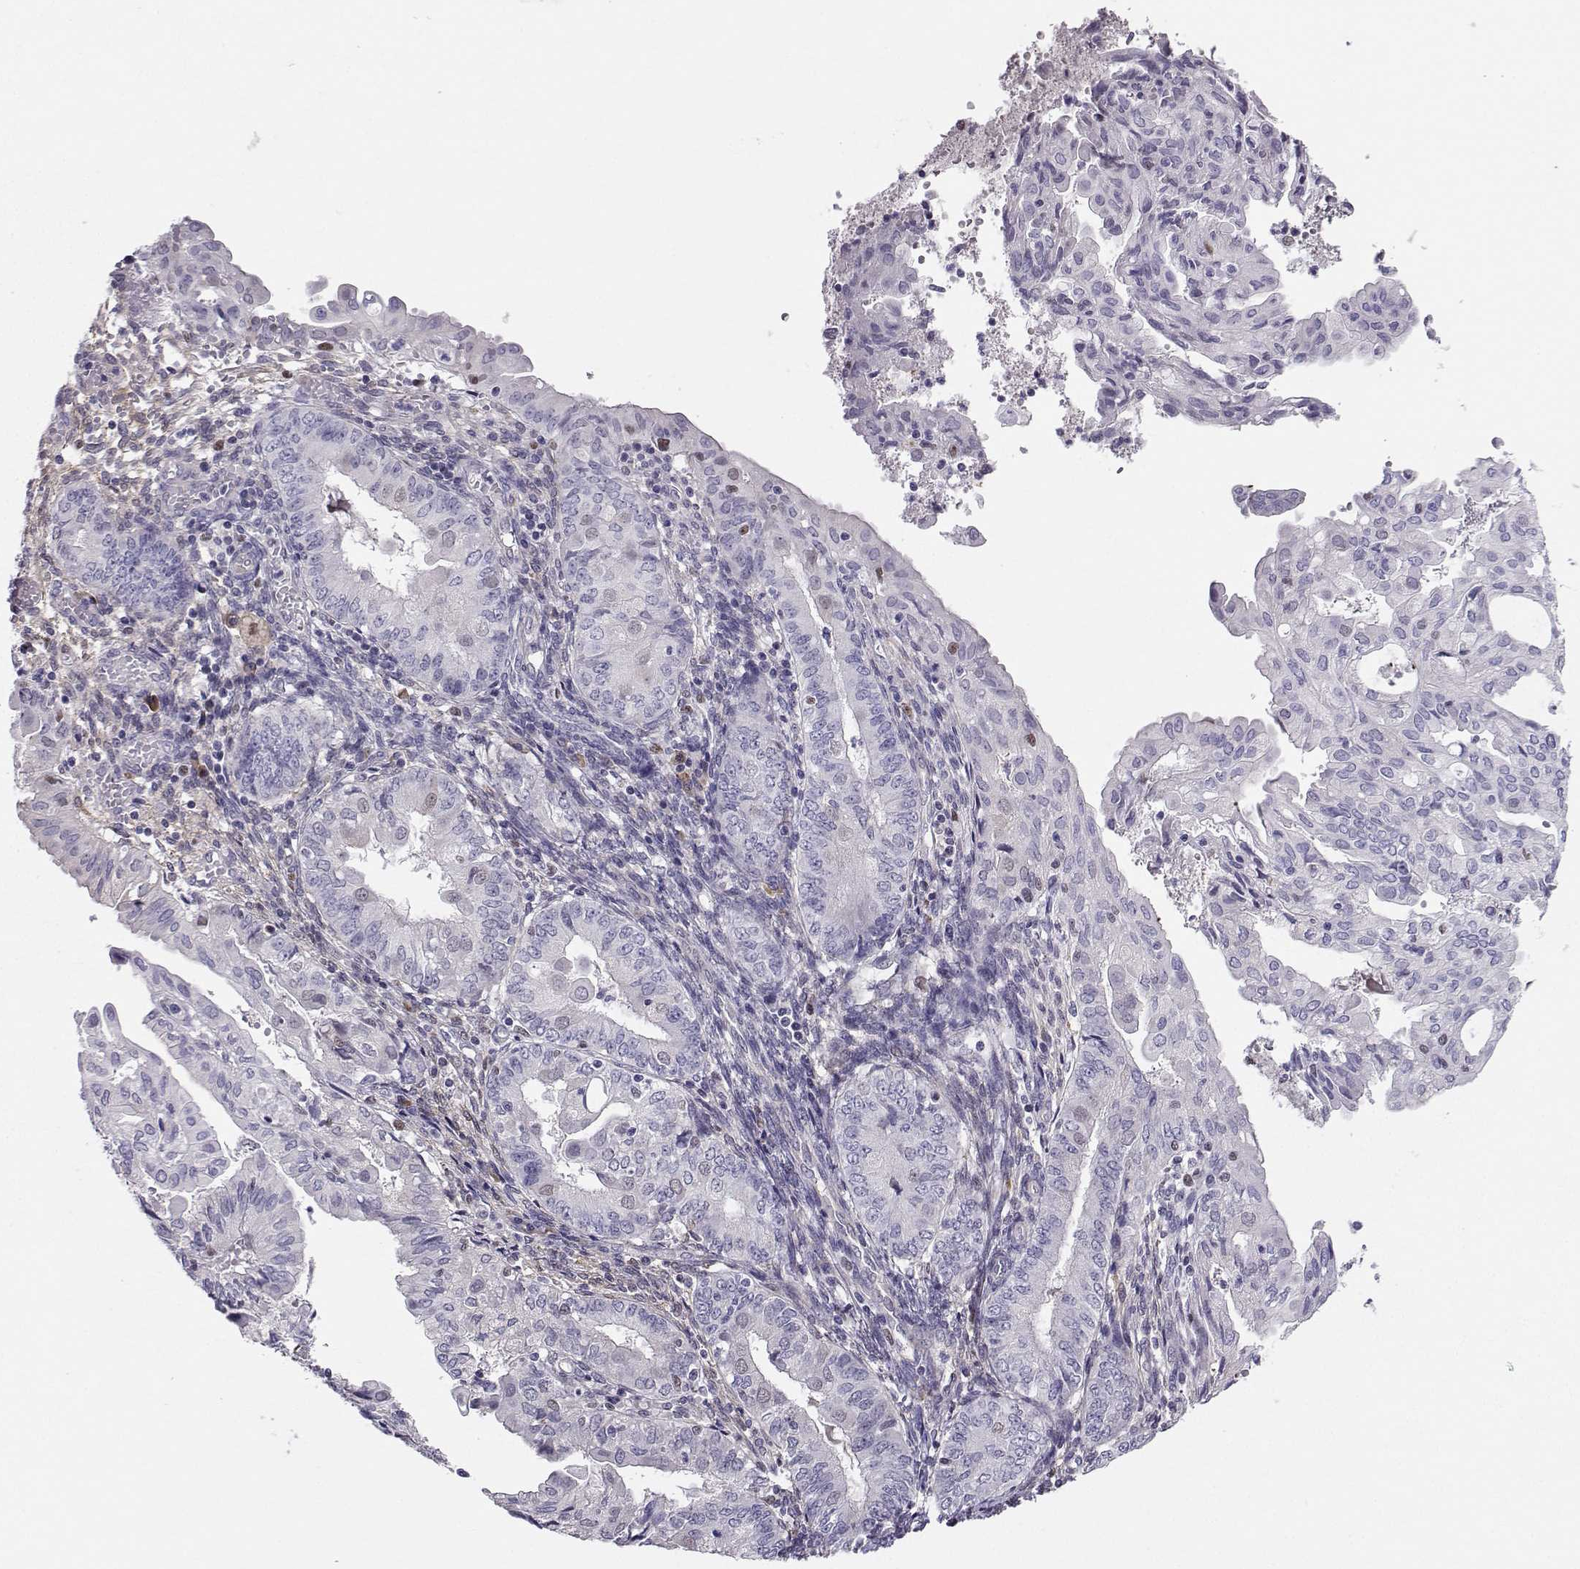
{"staining": {"intensity": "negative", "quantity": "none", "location": "none"}, "tissue": "endometrial cancer", "cell_type": "Tumor cells", "image_type": "cancer", "snomed": [{"axis": "morphology", "description": "Adenocarcinoma, NOS"}, {"axis": "topography", "description": "Endometrium"}], "caption": "This is an immunohistochemistry image of human adenocarcinoma (endometrial). There is no expression in tumor cells.", "gene": "DCLK3", "patient": {"sex": "female", "age": 68}}